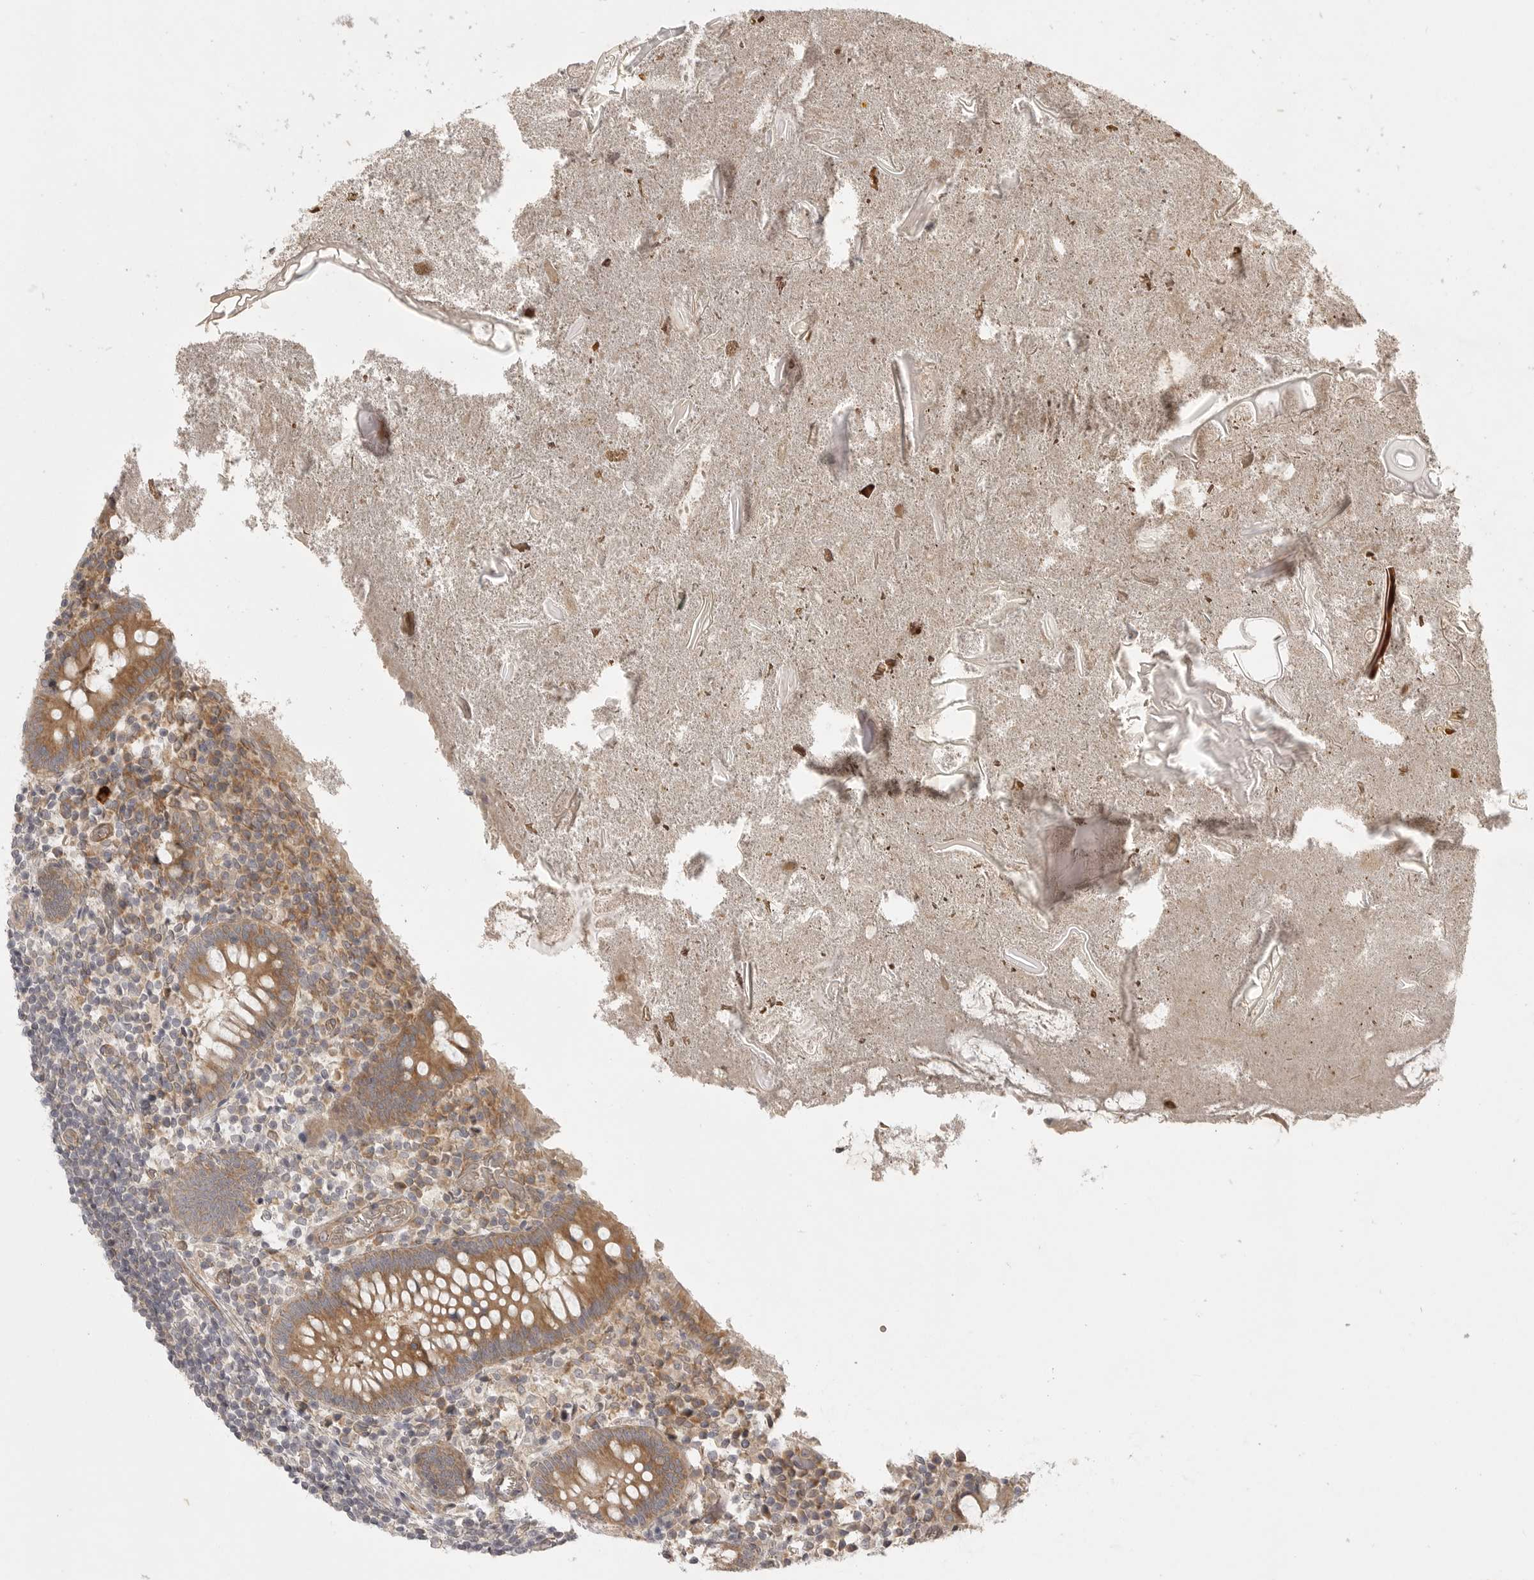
{"staining": {"intensity": "moderate", "quantity": ">75%", "location": "cytoplasmic/membranous"}, "tissue": "appendix", "cell_type": "Glandular cells", "image_type": "normal", "snomed": [{"axis": "morphology", "description": "Normal tissue, NOS"}, {"axis": "topography", "description": "Appendix"}], "caption": "Benign appendix reveals moderate cytoplasmic/membranous positivity in about >75% of glandular cells.", "gene": "CERS2", "patient": {"sex": "female", "age": 17}}